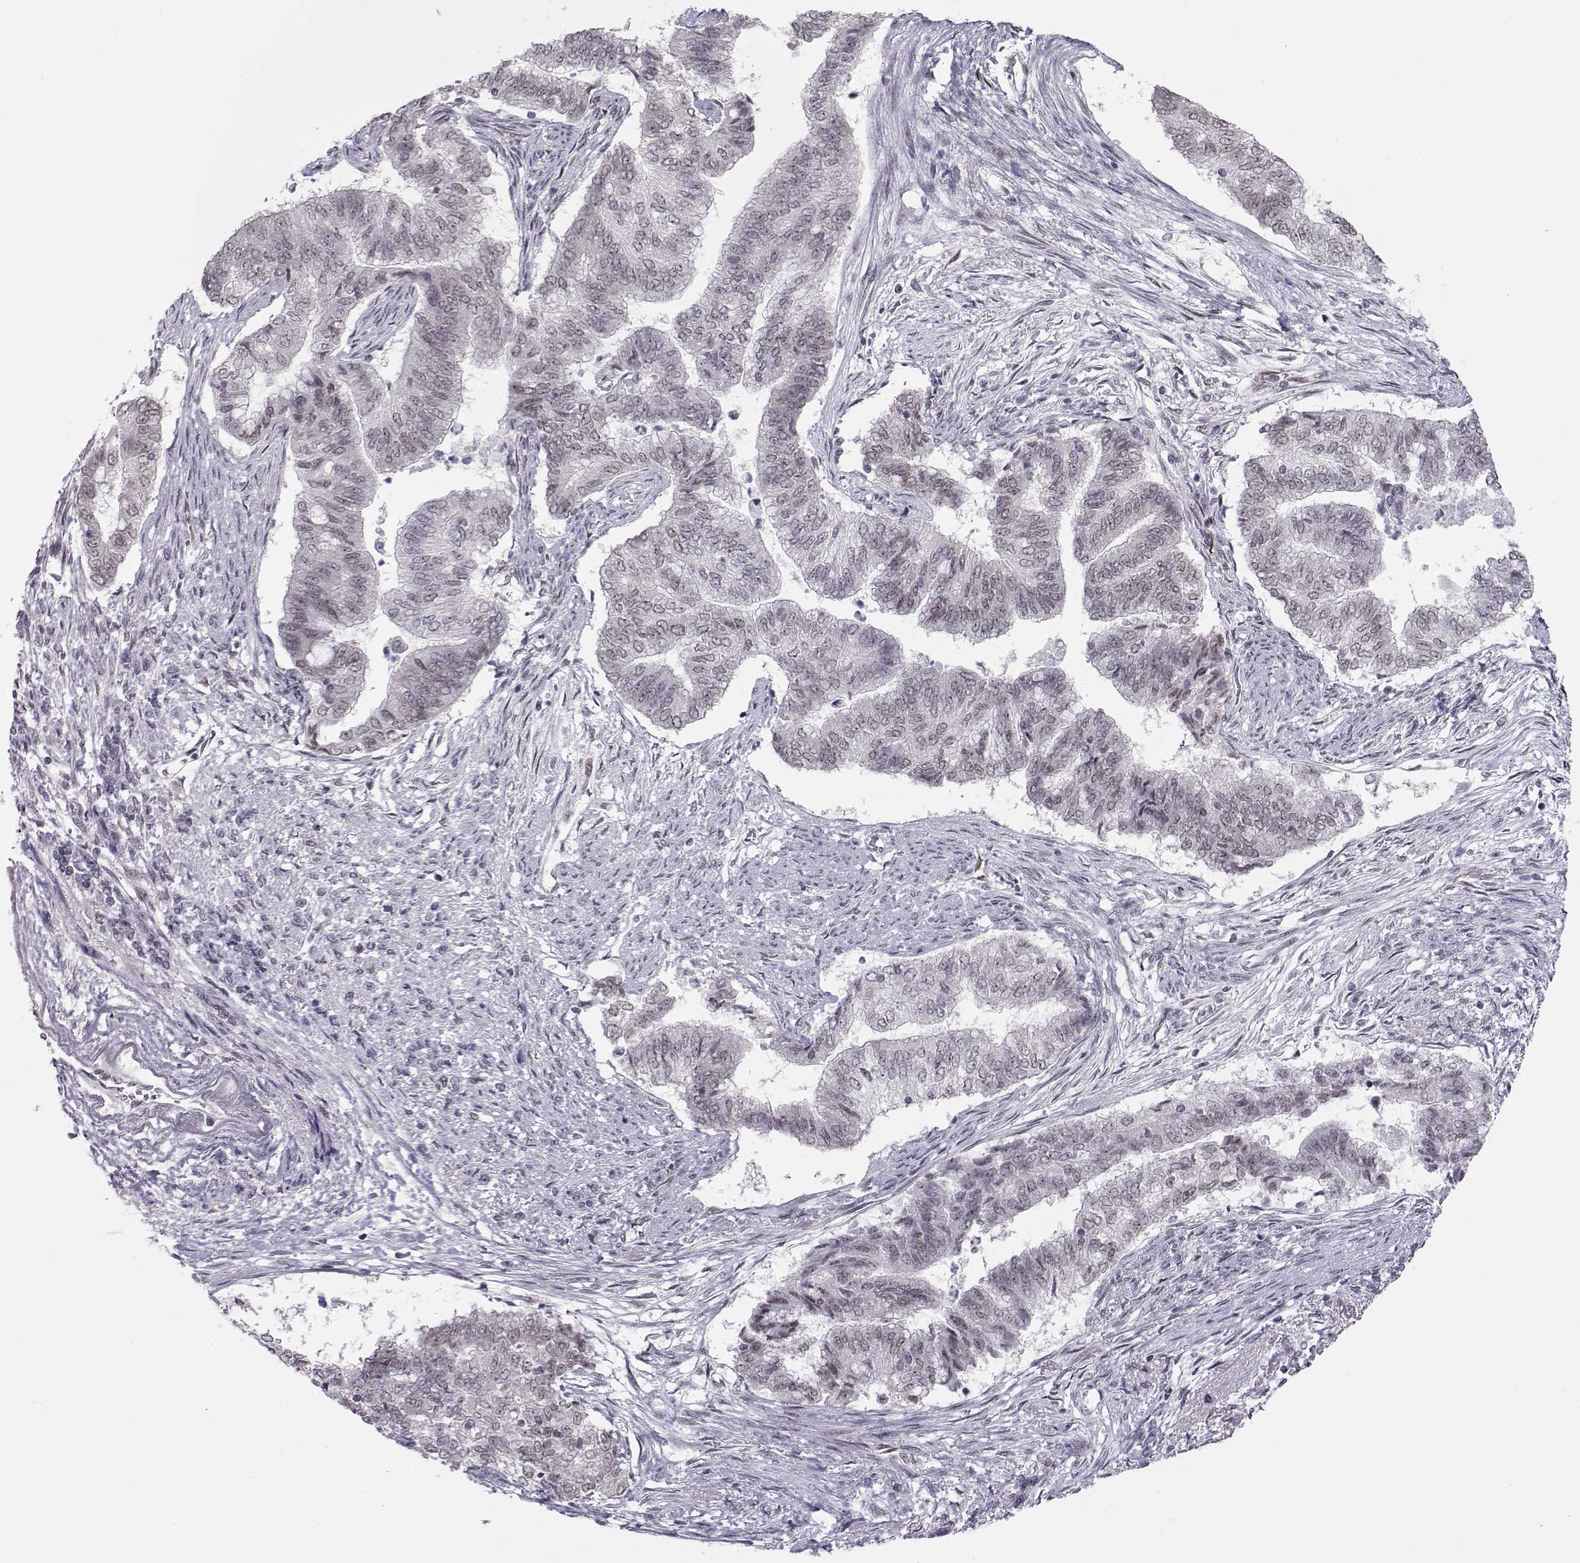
{"staining": {"intensity": "negative", "quantity": "none", "location": "none"}, "tissue": "endometrial cancer", "cell_type": "Tumor cells", "image_type": "cancer", "snomed": [{"axis": "morphology", "description": "Adenocarcinoma, NOS"}, {"axis": "topography", "description": "Endometrium"}], "caption": "There is no significant staining in tumor cells of endometrial adenocarcinoma.", "gene": "SIX6", "patient": {"sex": "female", "age": 65}}